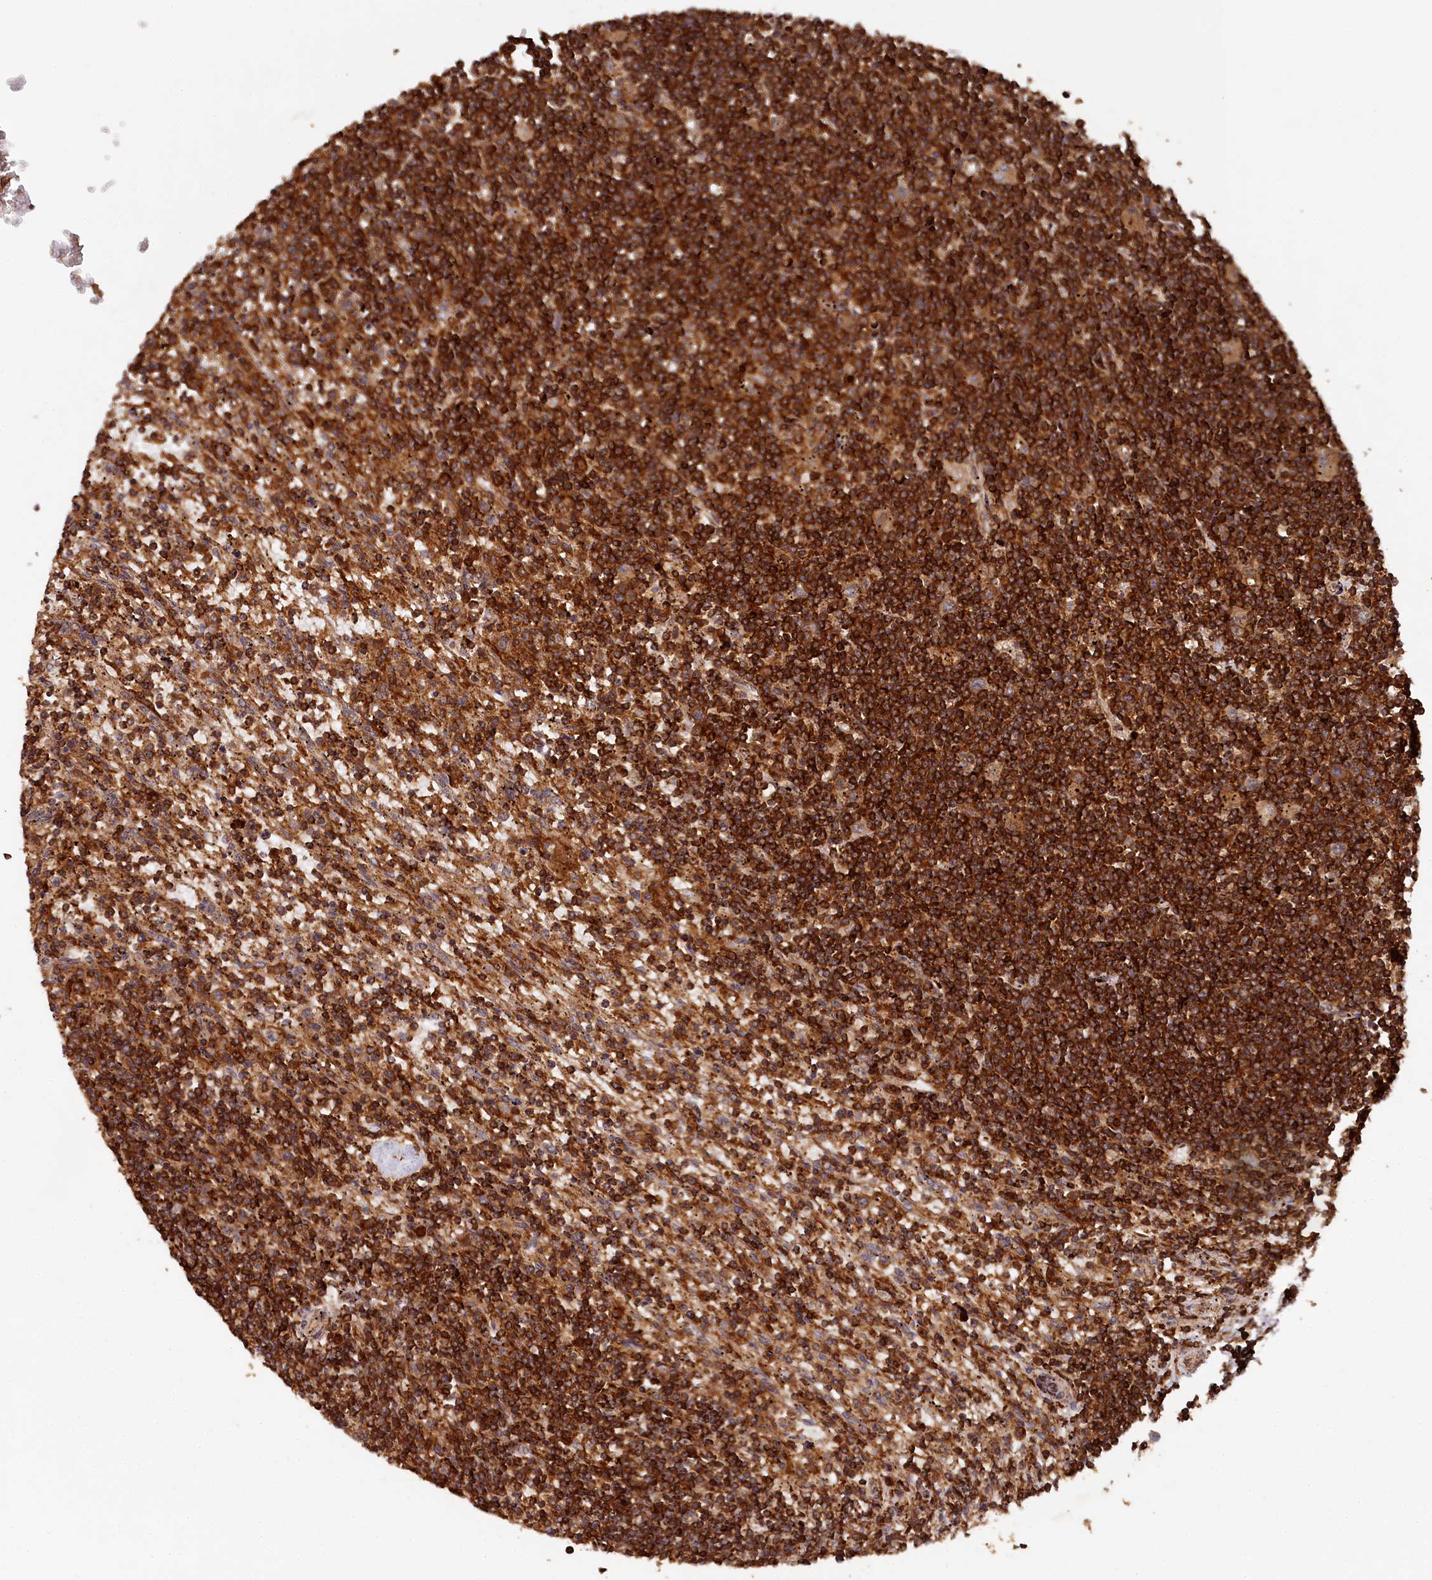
{"staining": {"intensity": "strong", "quantity": ">75%", "location": "cytoplasmic/membranous"}, "tissue": "lymphoma", "cell_type": "Tumor cells", "image_type": "cancer", "snomed": [{"axis": "morphology", "description": "Malignant lymphoma, non-Hodgkin's type, Low grade"}, {"axis": "topography", "description": "Spleen"}], "caption": "There is high levels of strong cytoplasmic/membranous expression in tumor cells of lymphoma, as demonstrated by immunohistochemical staining (brown color).", "gene": "STUB1", "patient": {"sex": "male", "age": 76}}